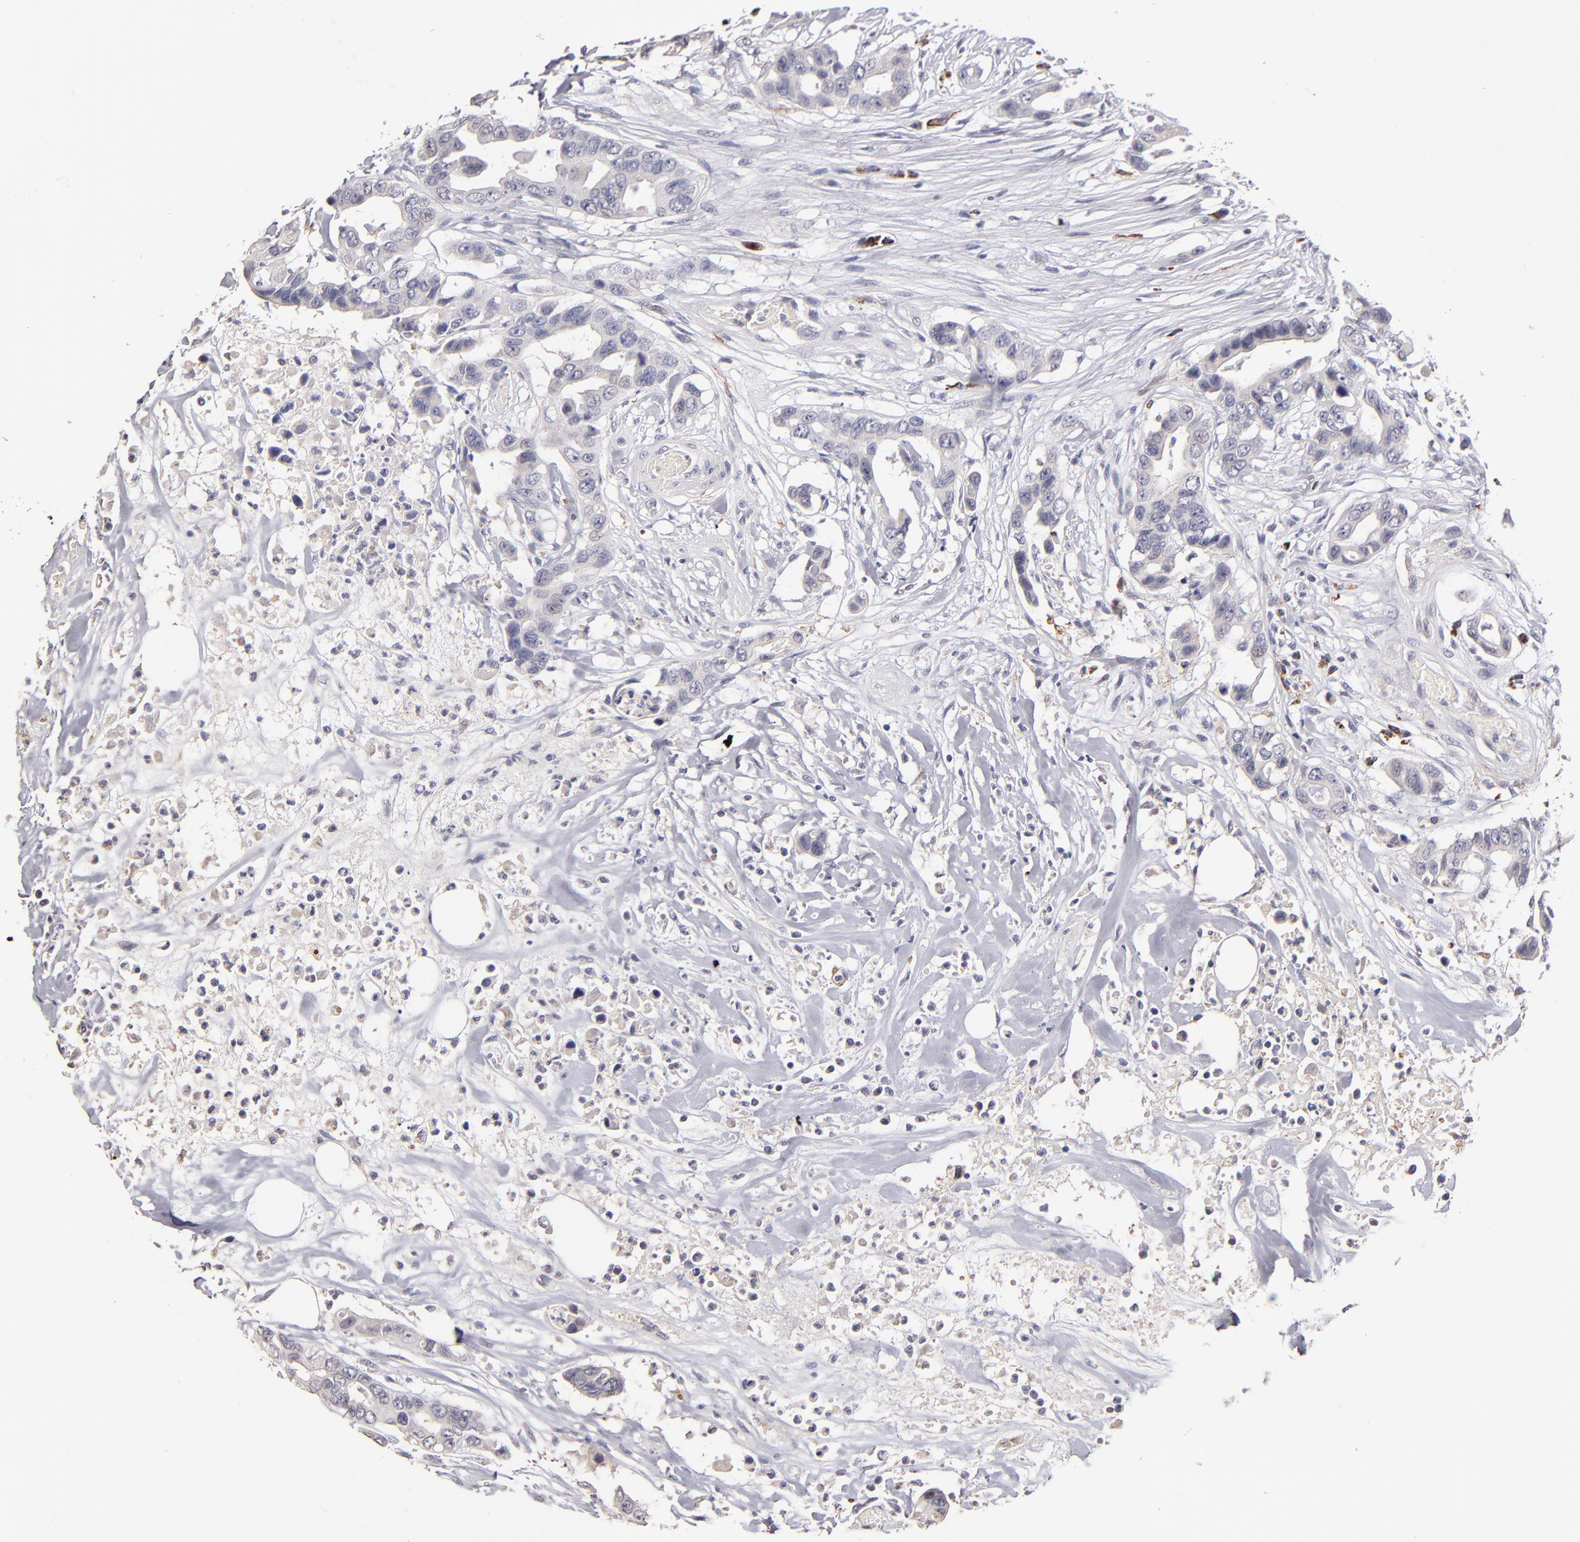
{"staining": {"intensity": "negative", "quantity": "none", "location": "none"}, "tissue": "colorectal cancer", "cell_type": "Tumor cells", "image_type": "cancer", "snomed": [{"axis": "morphology", "description": "Adenocarcinoma, NOS"}, {"axis": "topography", "description": "Colon"}], "caption": "Immunohistochemical staining of human colorectal cancer (adenocarcinoma) reveals no significant positivity in tumor cells. Nuclei are stained in blue.", "gene": "GLDC", "patient": {"sex": "female", "age": 70}}